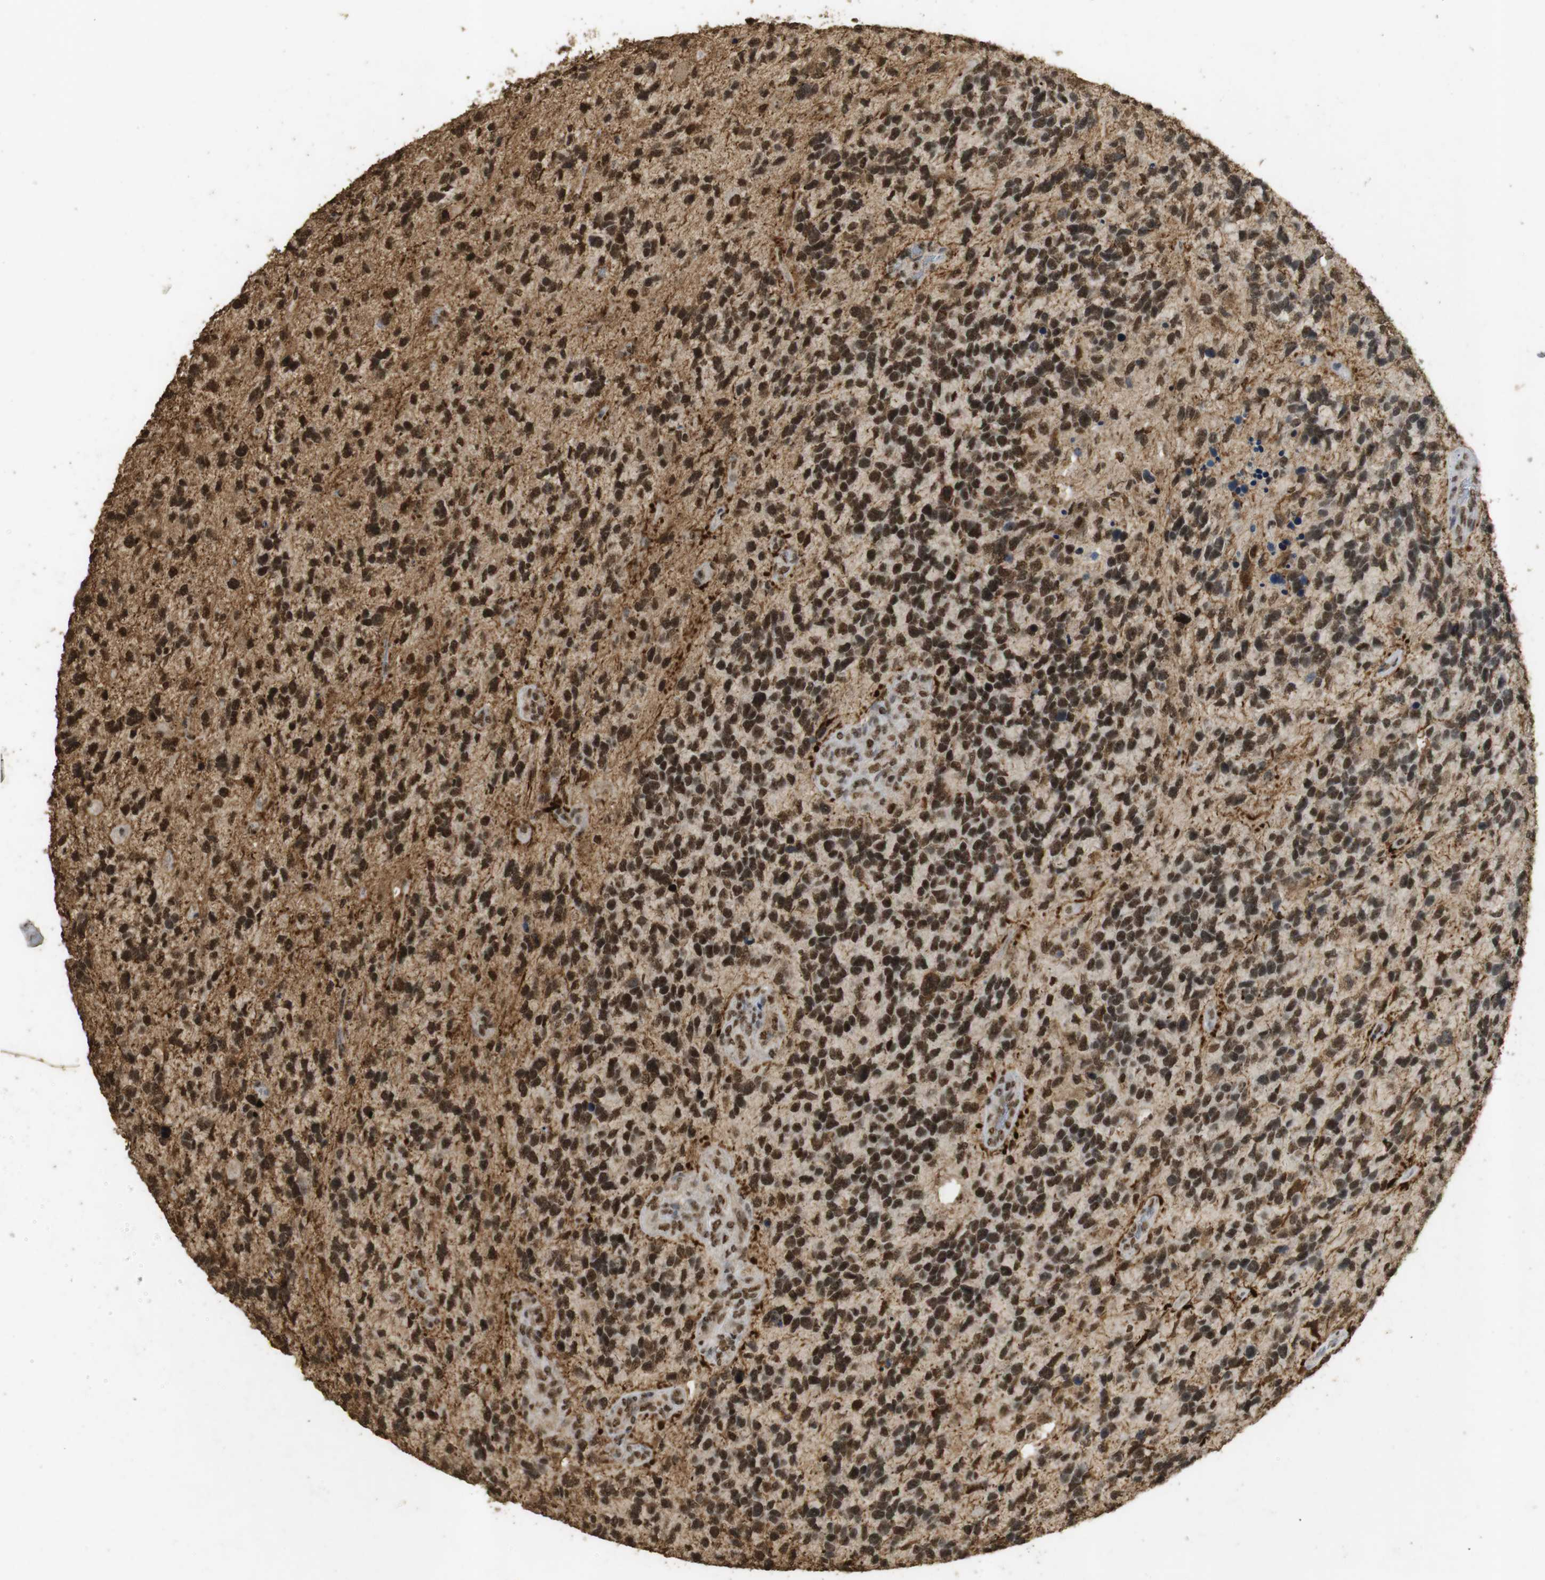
{"staining": {"intensity": "strong", "quantity": ">75%", "location": "nuclear"}, "tissue": "glioma", "cell_type": "Tumor cells", "image_type": "cancer", "snomed": [{"axis": "morphology", "description": "Glioma, malignant, High grade"}, {"axis": "topography", "description": "Brain"}], "caption": "The histopathology image shows immunohistochemical staining of glioma. There is strong nuclear staining is identified in approximately >75% of tumor cells.", "gene": "GATA4", "patient": {"sex": "female", "age": 58}}